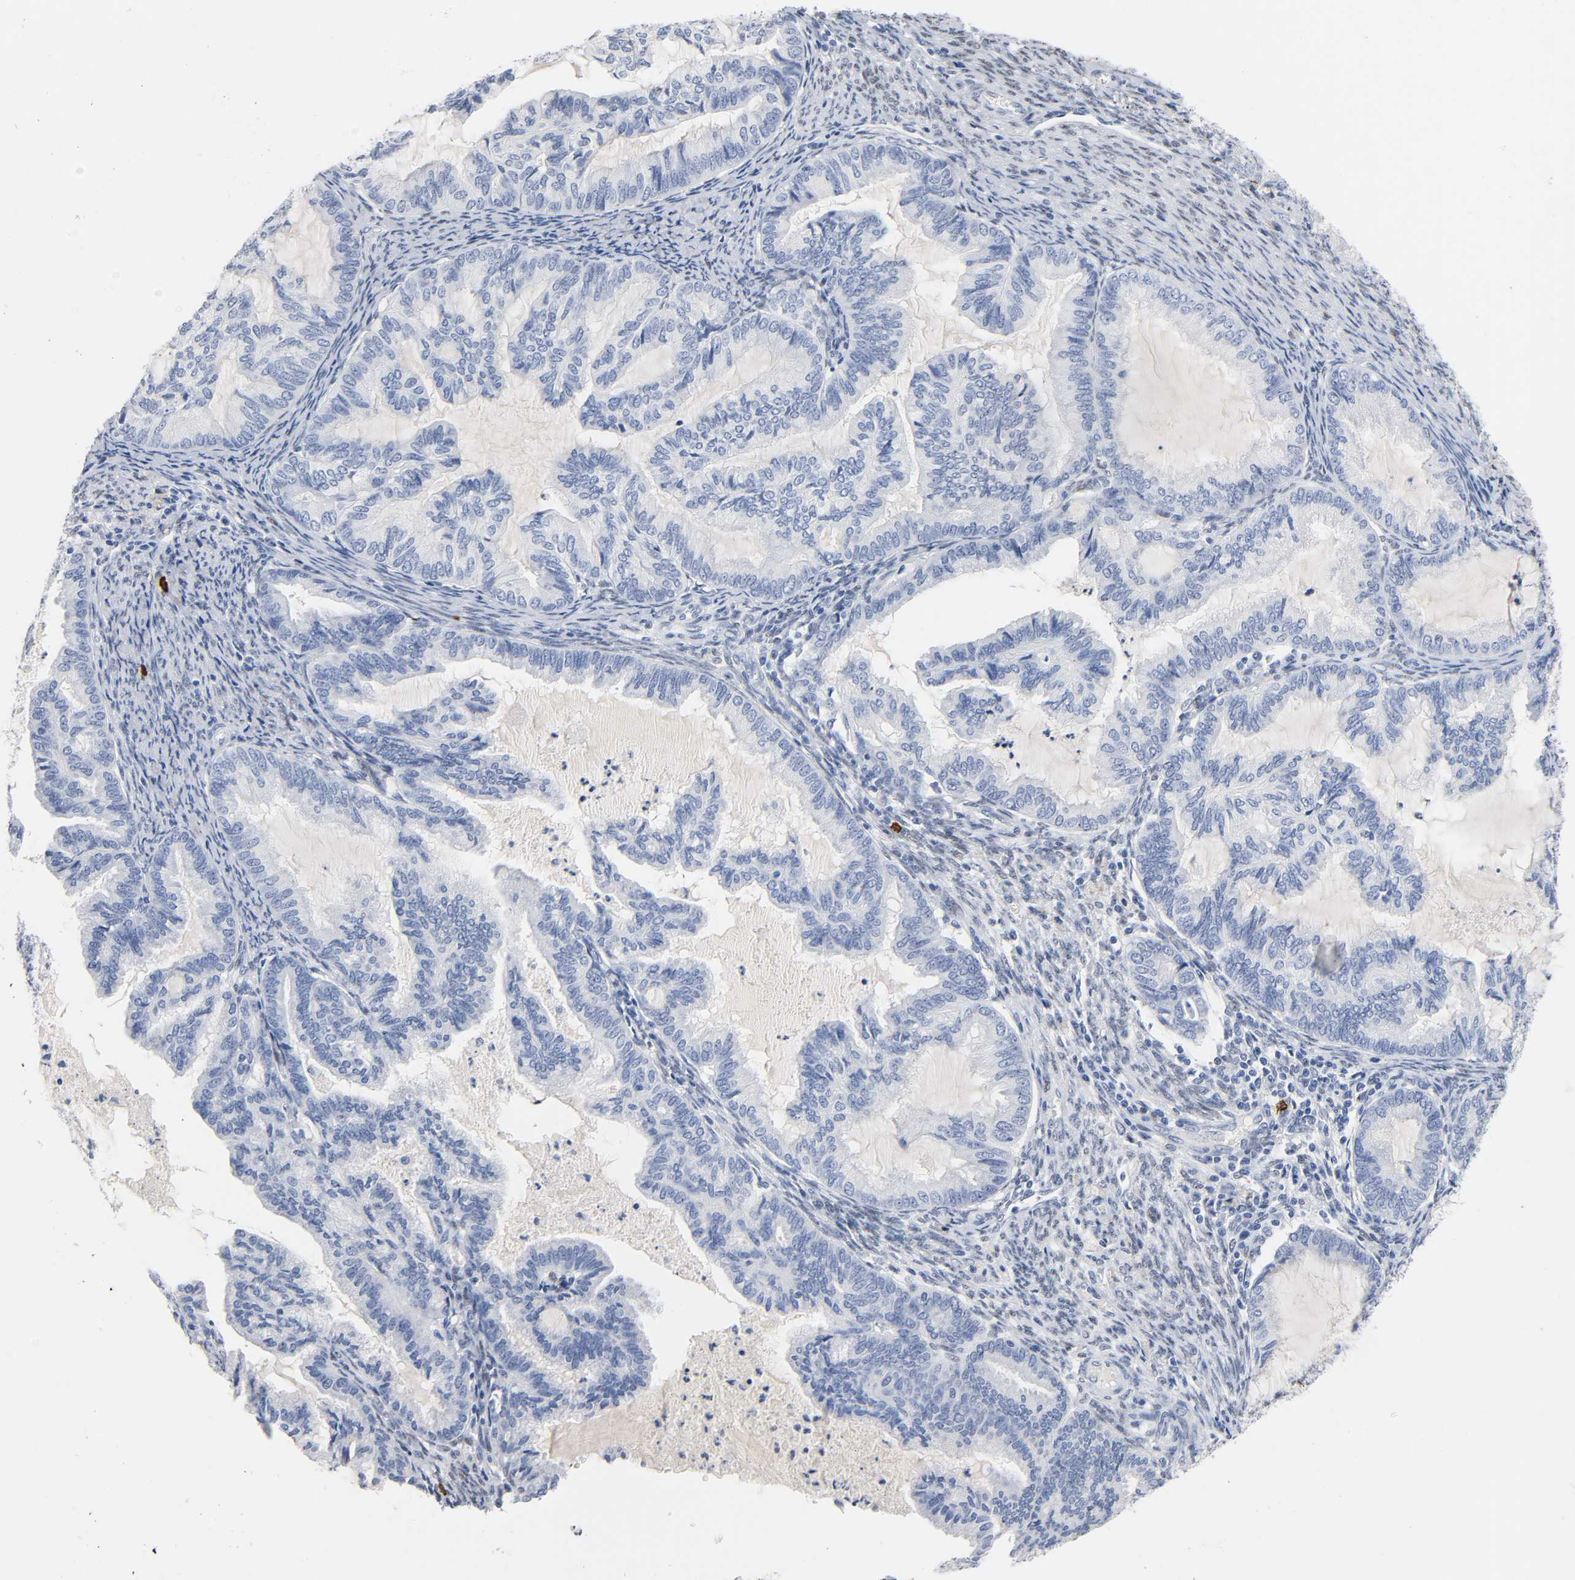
{"staining": {"intensity": "negative", "quantity": "none", "location": "none"}, "tissue": "cervical cancer", "cell_type": "Tumor cells", "image_type": "cancer", "snomed": [{"axis": "morphology", "description": "Normal tissue, NOS"}, {"axis": "morphology", "description": "Adenocarcinoma, NOS"}, {"axis": "topography", "description": "Cervix"}, {"axis": "topography", "description": "Endometrium"}], "caption": "Immunohistochemical staining of human cervical adenocarcinoma shows no significant positivity in tumor cells.", "gene": "NAB2", "patient": {"sex": "female", "age": 86}}